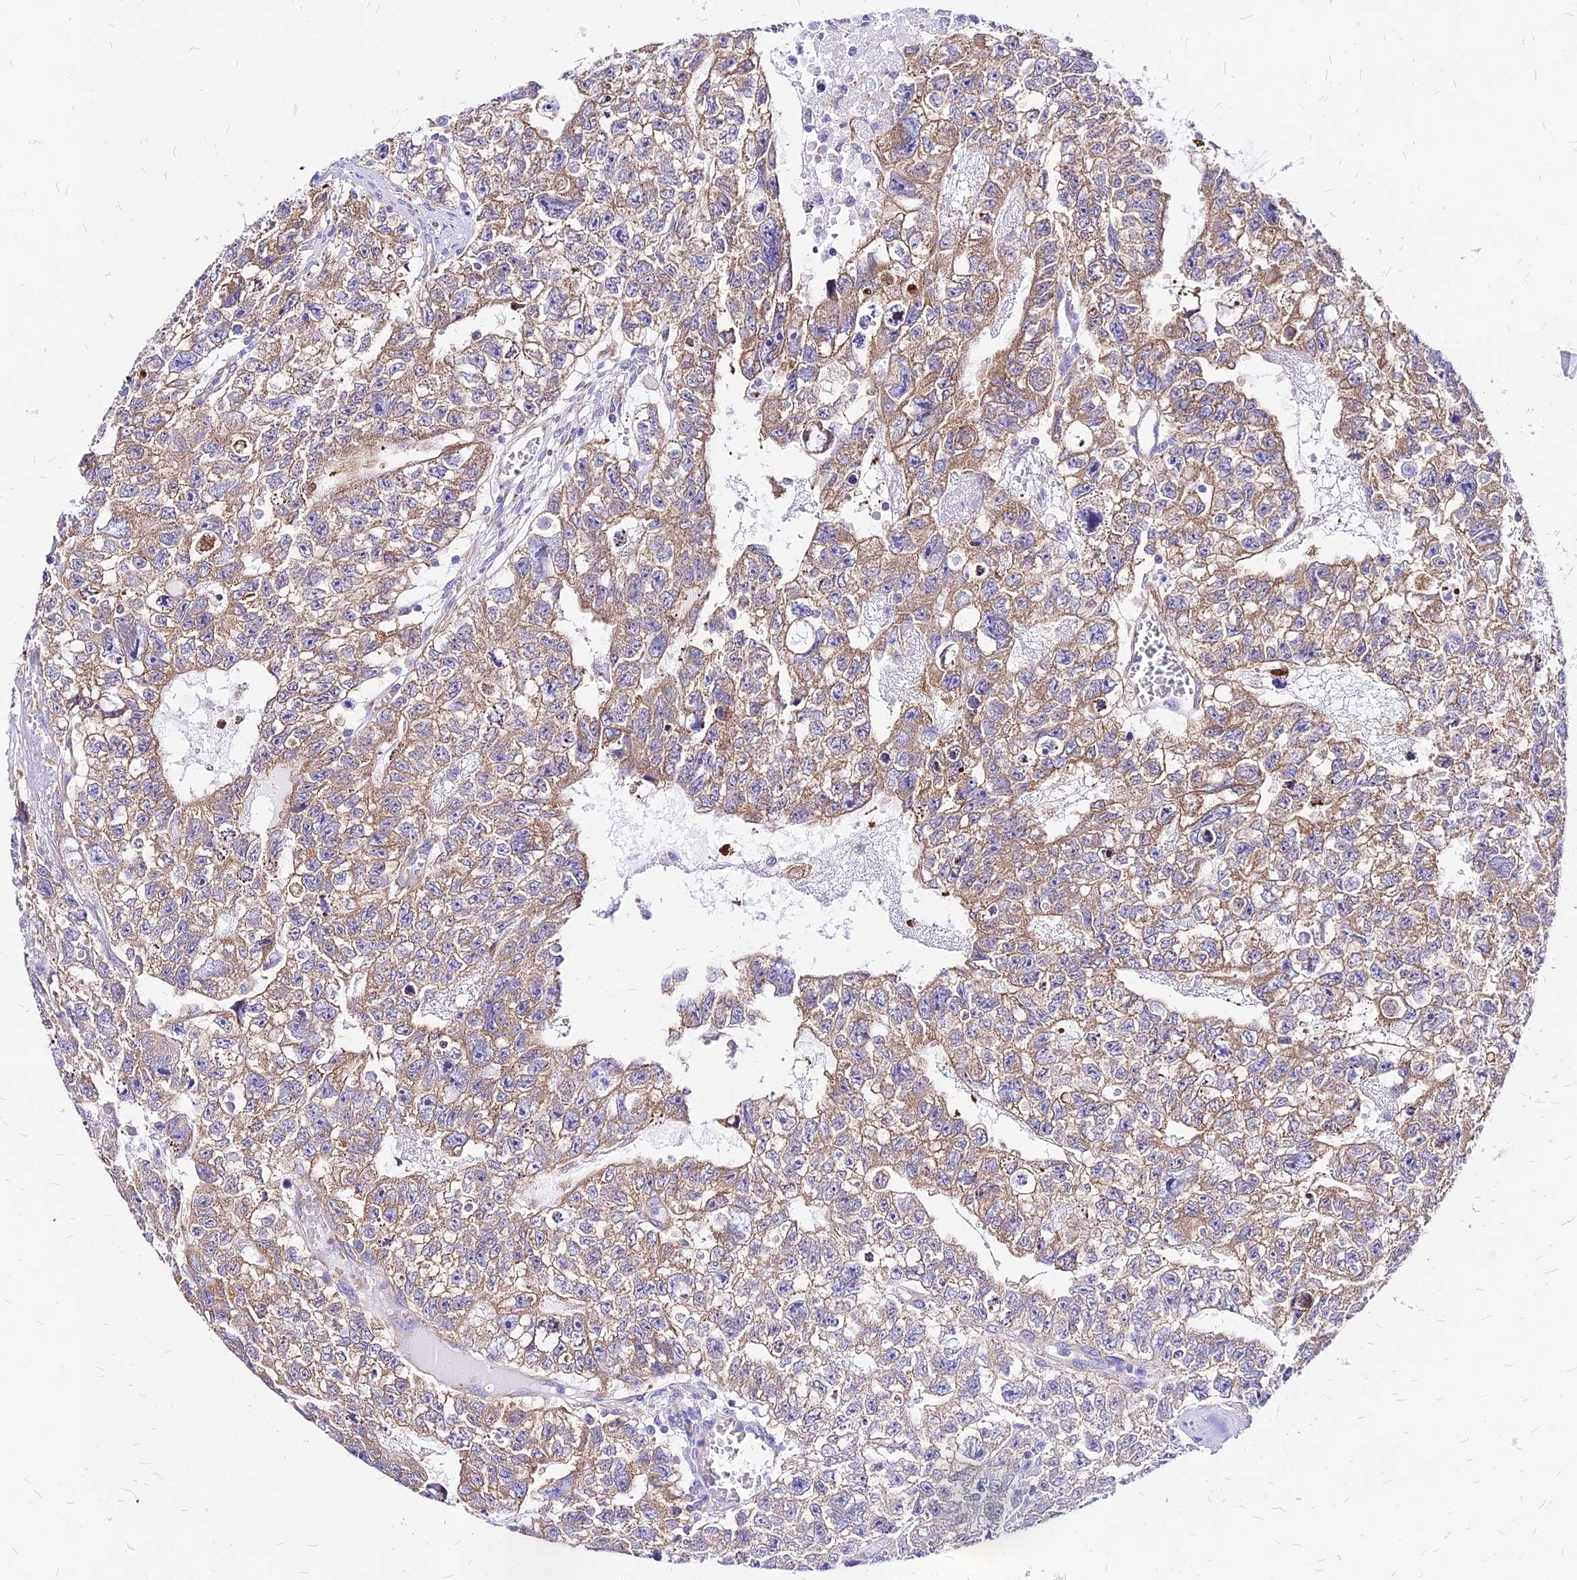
{"staining": {"intensity": "moderate", "quantity": ">75%", "location": "cytoplasmic/membranous"}, "tissue": "testis cancer", "cell_type": "Tumor cells", "image_type": "cancer", "snomed": [{"axis": "morphology", "description": "Carcinoma, Embryonal, NOS"}, {"axis": "topography", "description": "Testis"}], "caption": "A medium amount of moderate cytoplasmic/membranous staining is identified in approximately >75% of tumor cells in testis cancer (embryonal carcinoma) tissue. The staining was performed using DAB (3,3'-diaminobenzidine), with brown indicating positive protein expression. Nuclei are stained blue with hematoxylin.", "gene": "RPL19", "patient": {"sex": "male", "age": 26}}